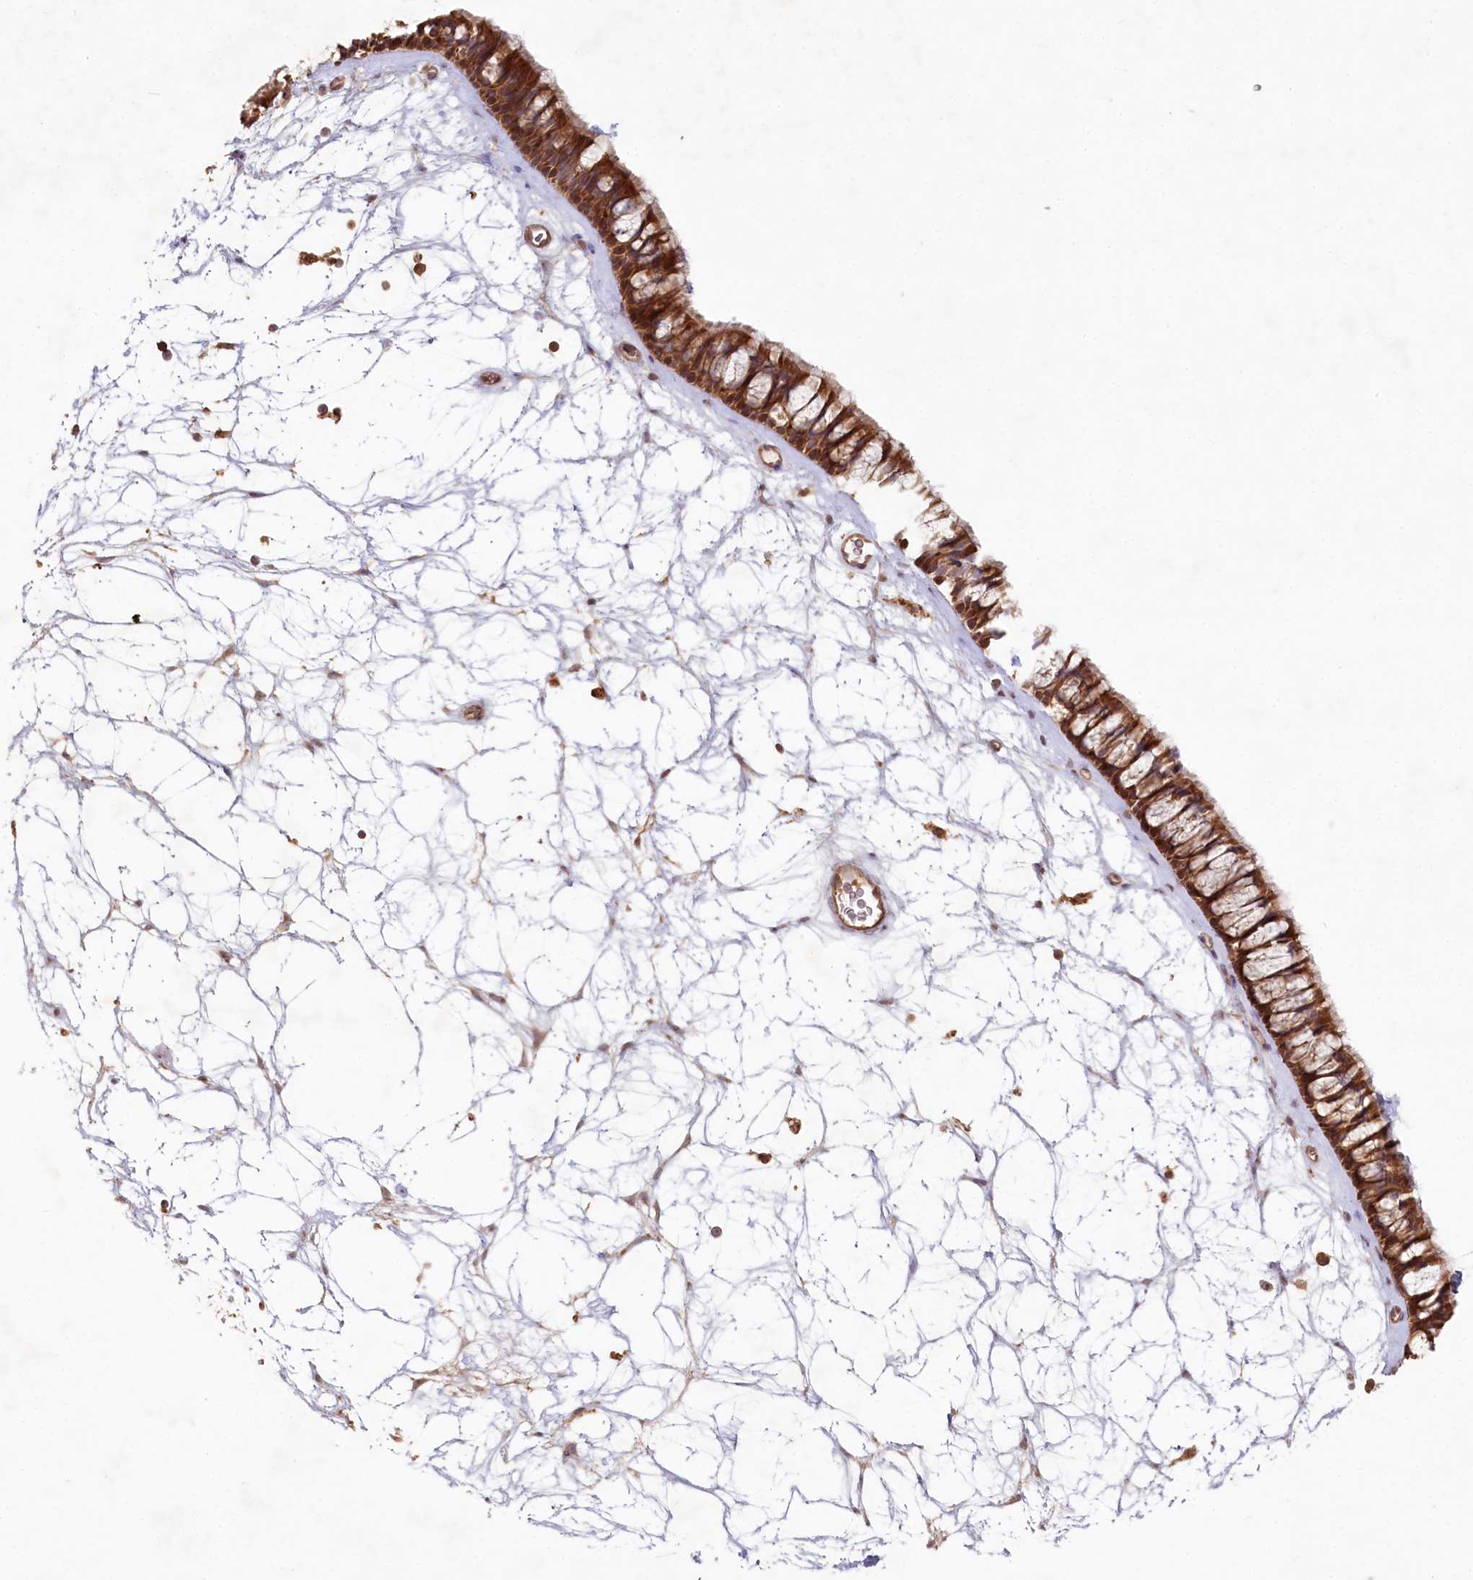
{"staining": {"intensity": "moderate", "quantity": ">75%", "location": "cytoplasmic/membranous"}, "tissue": "nasopharynx", "cell_type": "Respiratory epithelial cells", "image_type": "normal", "snomed": [{"axis": "morphology", "description": "Normal tissue, NOS"}, {"axis": "topography", "description": "Nasopharynx"}], "caption": "Immunohistochemistry image of unremarkable nasopharynx: nasopharynx stained using immunohistochemistry displays medium levels of moderate protein expression localized specifically in the cytoplasmic/membranous of respiratory epithelial cells, appearing as a cytoplasmic/membranous brown color.", "gene": "HAL", "patient": {"sex": "male", "age": 64}}